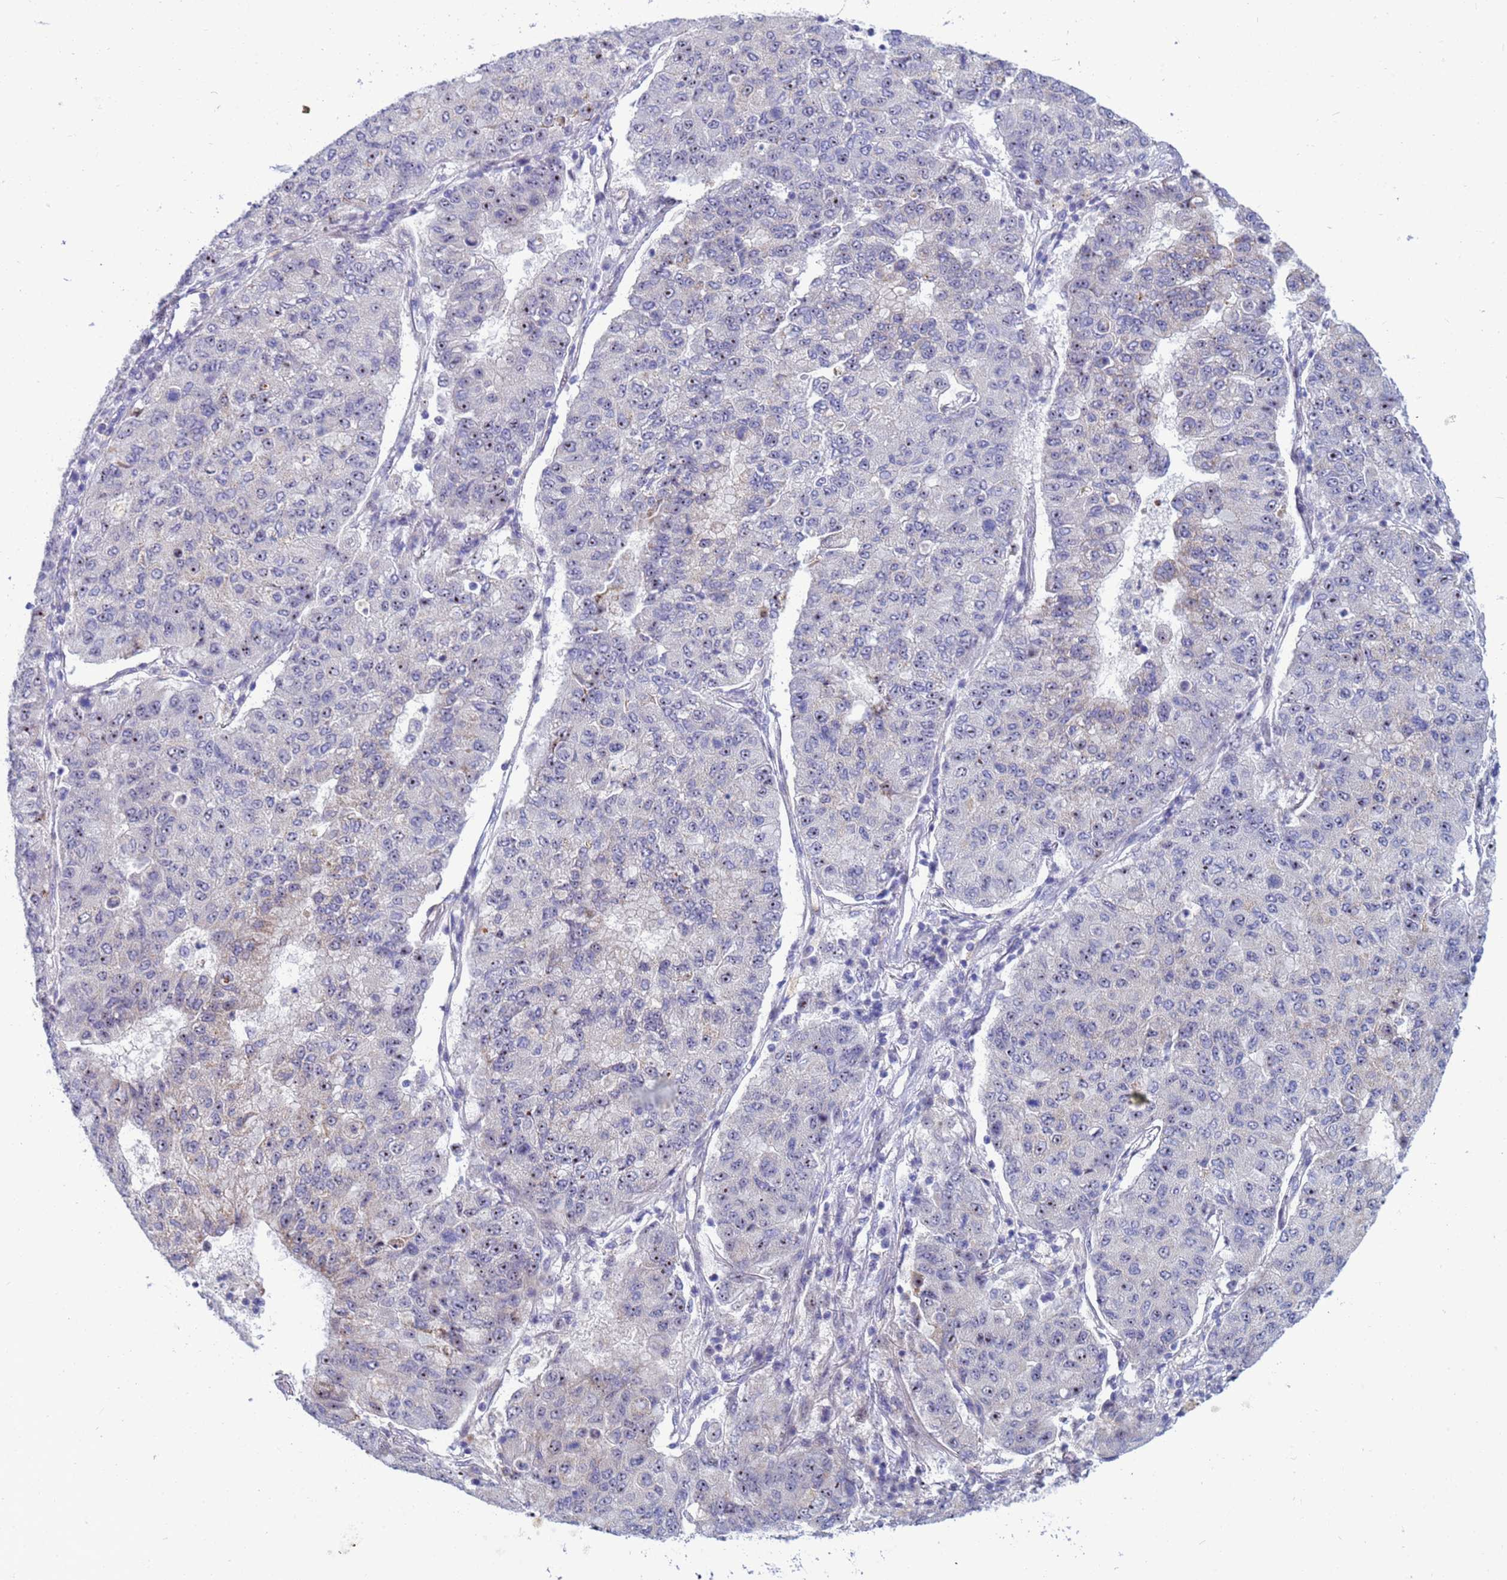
{"staining": {"intensity": "moderate", "quantity": "<25%", "location": "nuclear"}, "tissue": "lung cancer", "cell_type": "Tumor cells", "image_type": "cancer", "snomed": [{"axis": "morphology", "description": "Squamous cell carcinoma, NOS"}, {"axis": "topography", "description": "Lung"}], "caption": "Immunohistochemistry (IHC) (DAB (3,3'-diaminobenzidine)) staining of human lung cancer reveals moderate nuclear protein expression in approximately <25% of tumor cells.", "gene": "LRATD1", "patient": {"sex": "male", "age": 74}}